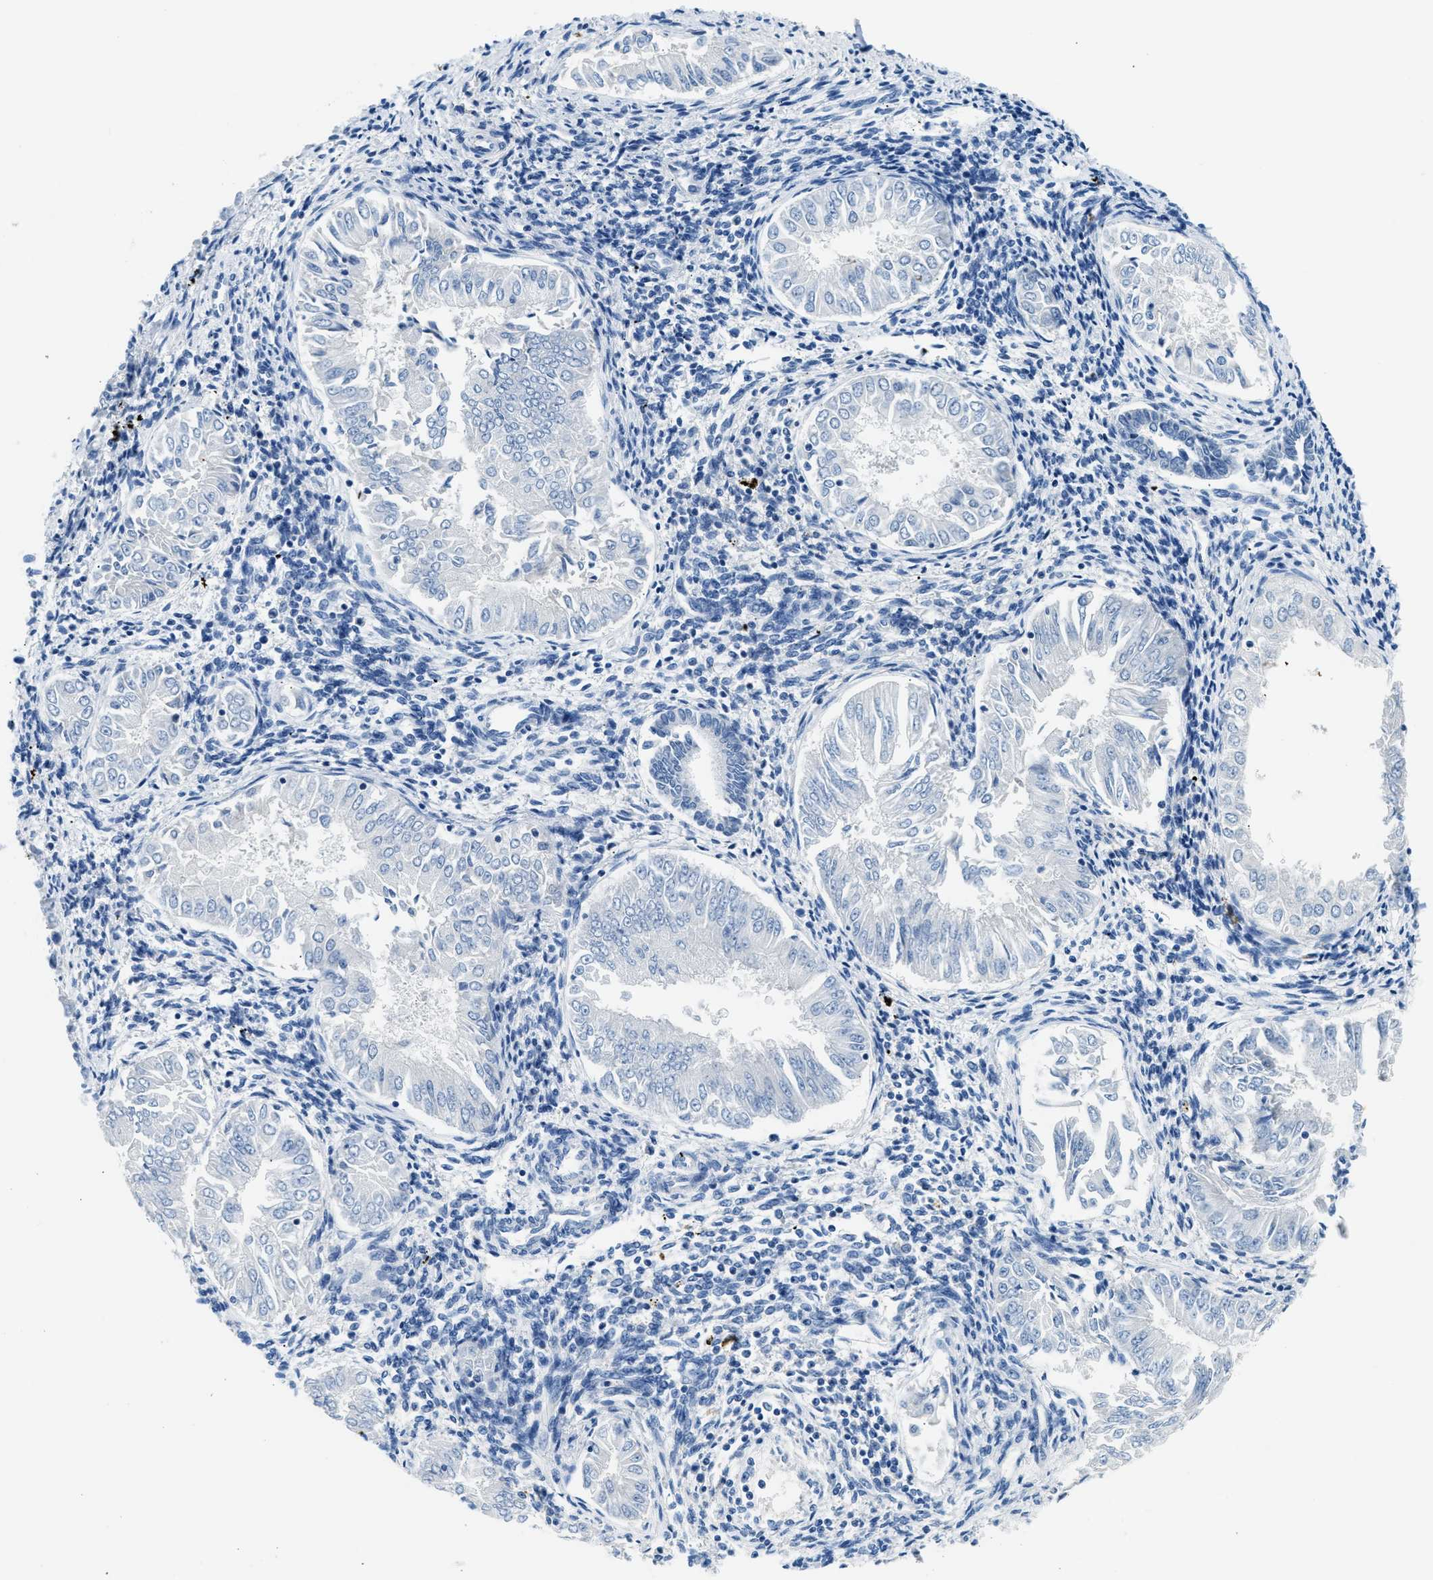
{"staining": {"intensity": "negative", "quantity": "none", "location": "none"}, "tissue": "endometrial cancer", "cell_type": "Tumor cells", "image_type": "cancer", "snomed": [{"axis": "morphology", "description": "Adenocarcinoma, NOS"}, {"axis": "topography", "description": "Endometrium"}], "caption": "Endometrial adenocarcinoma was stained to show a protein in brown. There is no significant expression in tumor cells.", "gene": "CLDN18", "patient": {"sex": "female", "age": 53}}